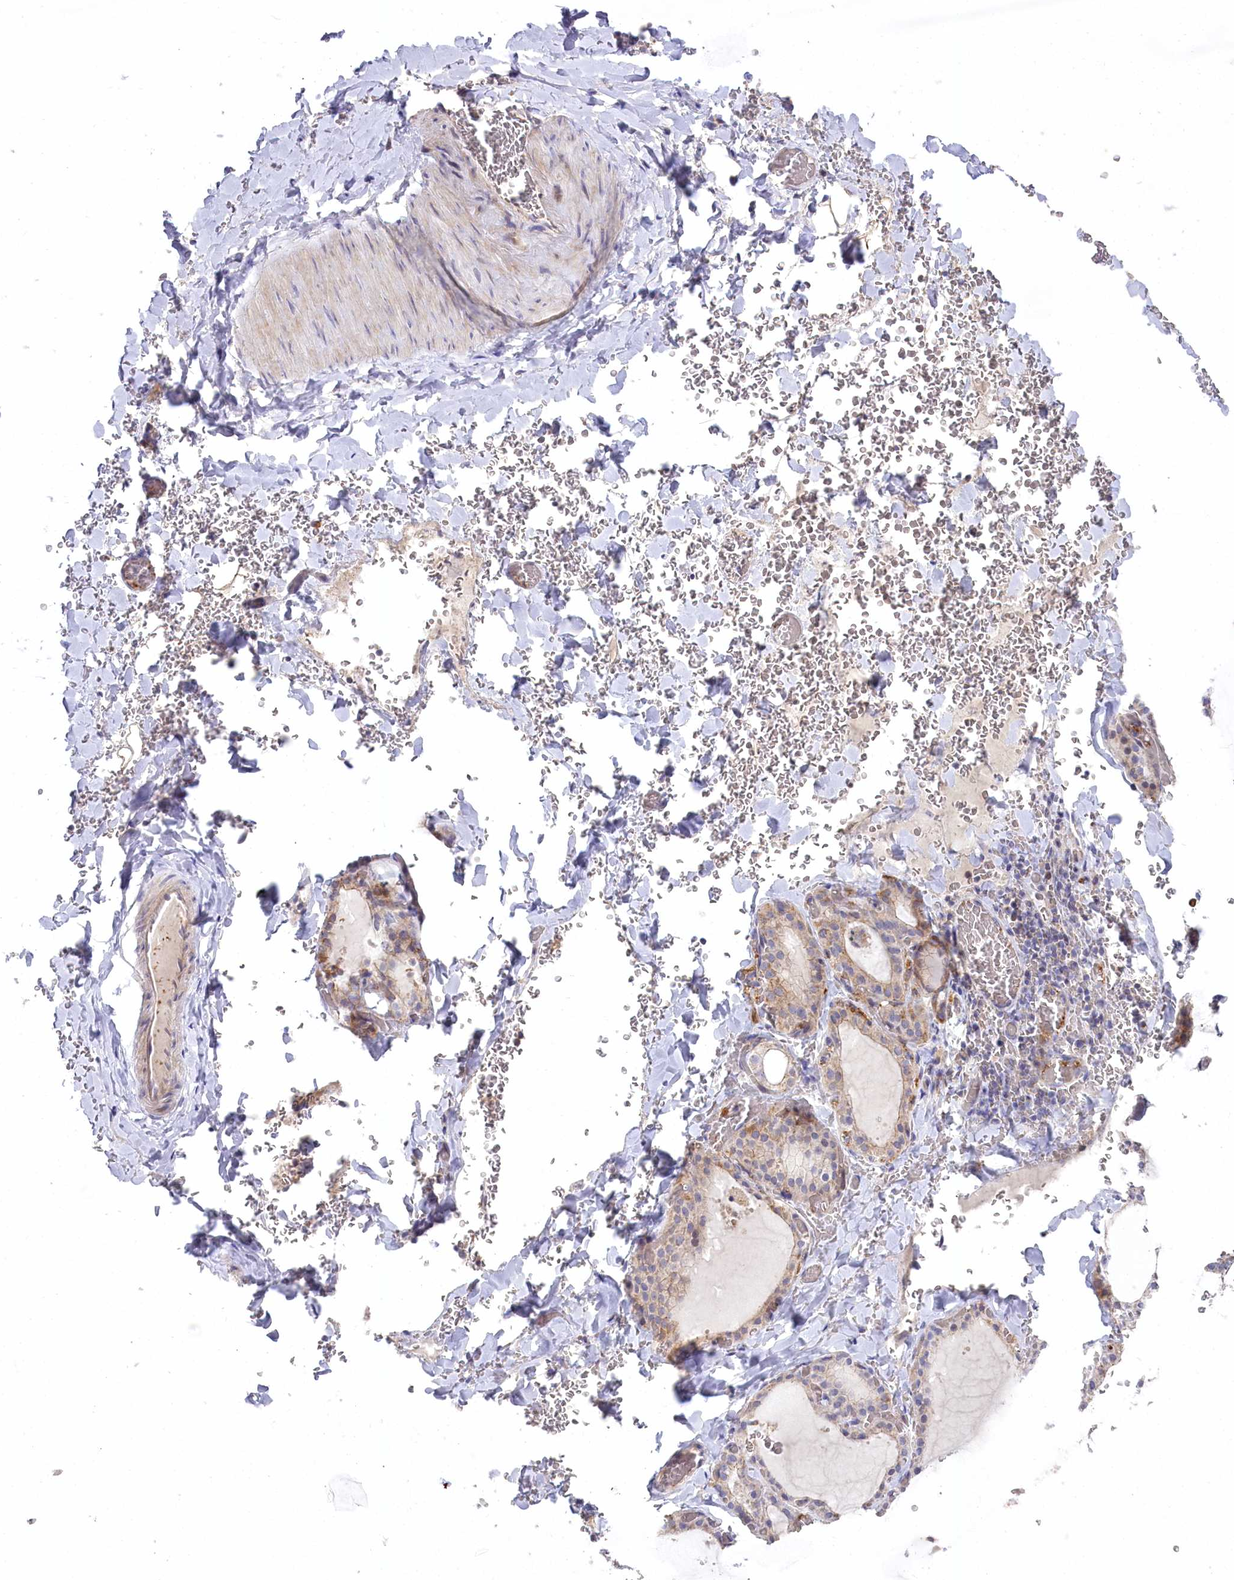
{"staining": {"intensity": "weak", "quantity": "<25%", "location": "cytoplasmic/membranous"}, "tissue": "thyroid gland", "cell_type": "Glandular cells", "image_type": "normal", "snomed": [{"axis": "morphology", "description": "Normal tissue, NOS"}, {"axis": "topography", "description": "Thyroid gland"}], "caption": "This photomicrograph is of unremarkable thyroid gland stained with IHC to label a protein in brown with the nuclei are counter-stained blue. There is no staining in glandular cells.", "gene": "SLC6A11", "patient": {"sex": "female", "age": 39}}